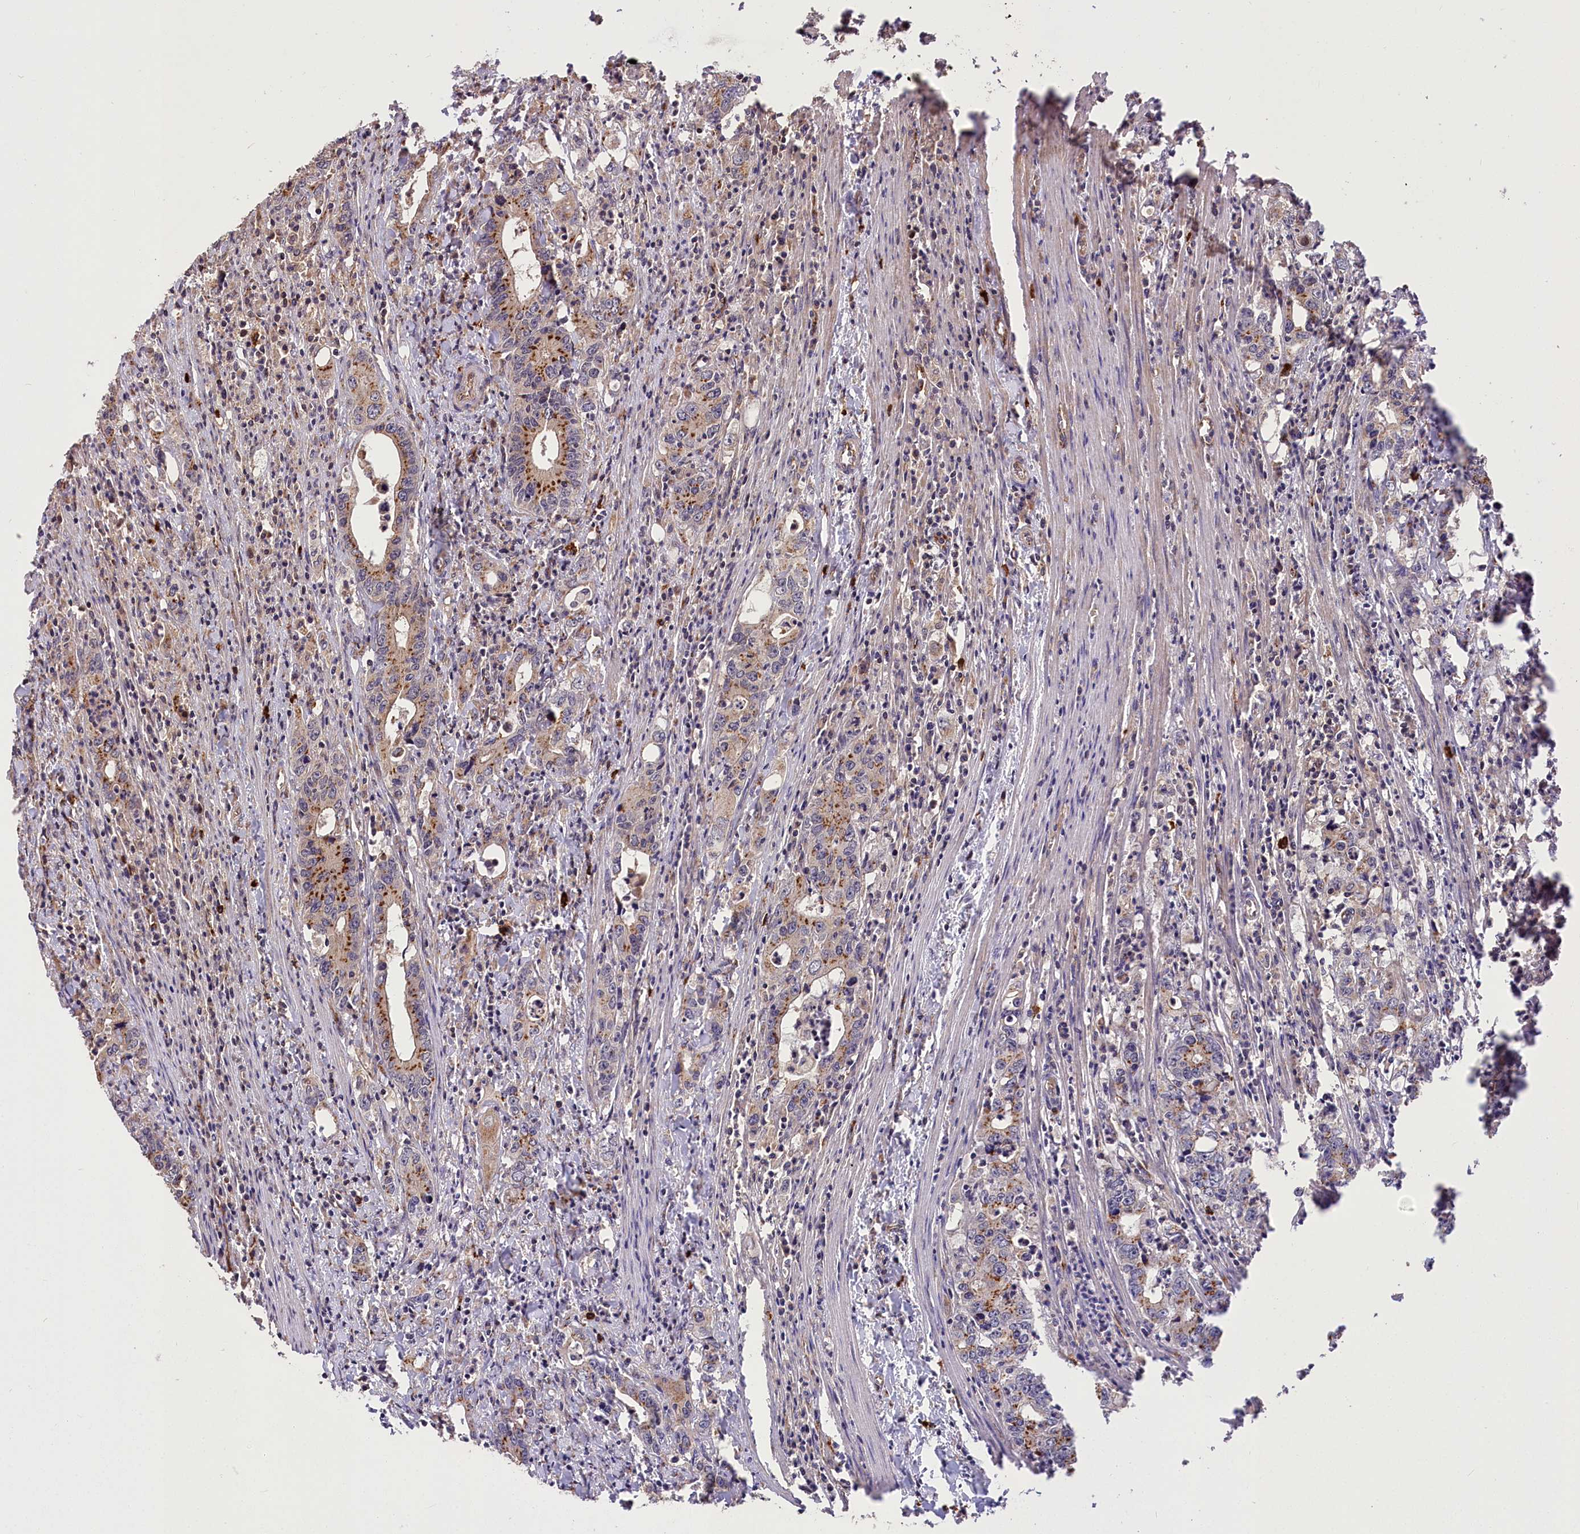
{"staining": {"intensity": "moderate", "quantity": ">75%", "location": "cytoplasmic/membranous"}, "tissue": "colorectal cancer", "cell_type": "Tumor cells", "image_type": "cancer", "snomed": [{"axis": "morphology", "description": "Adenocarcinoma, NOS"}, {"axis": "topography", "description": "Colon"}], "caption": "Tumor cells display moderate cytoplasmic/membranous positivity in approximately >75% of cells in colorectal cancer (adenocarcinoma). The protein of interest is shown in brown color, while the nuclei are stained blue.", "gene": "CARD19", "patient": {"sex": "female", "age": 75}}